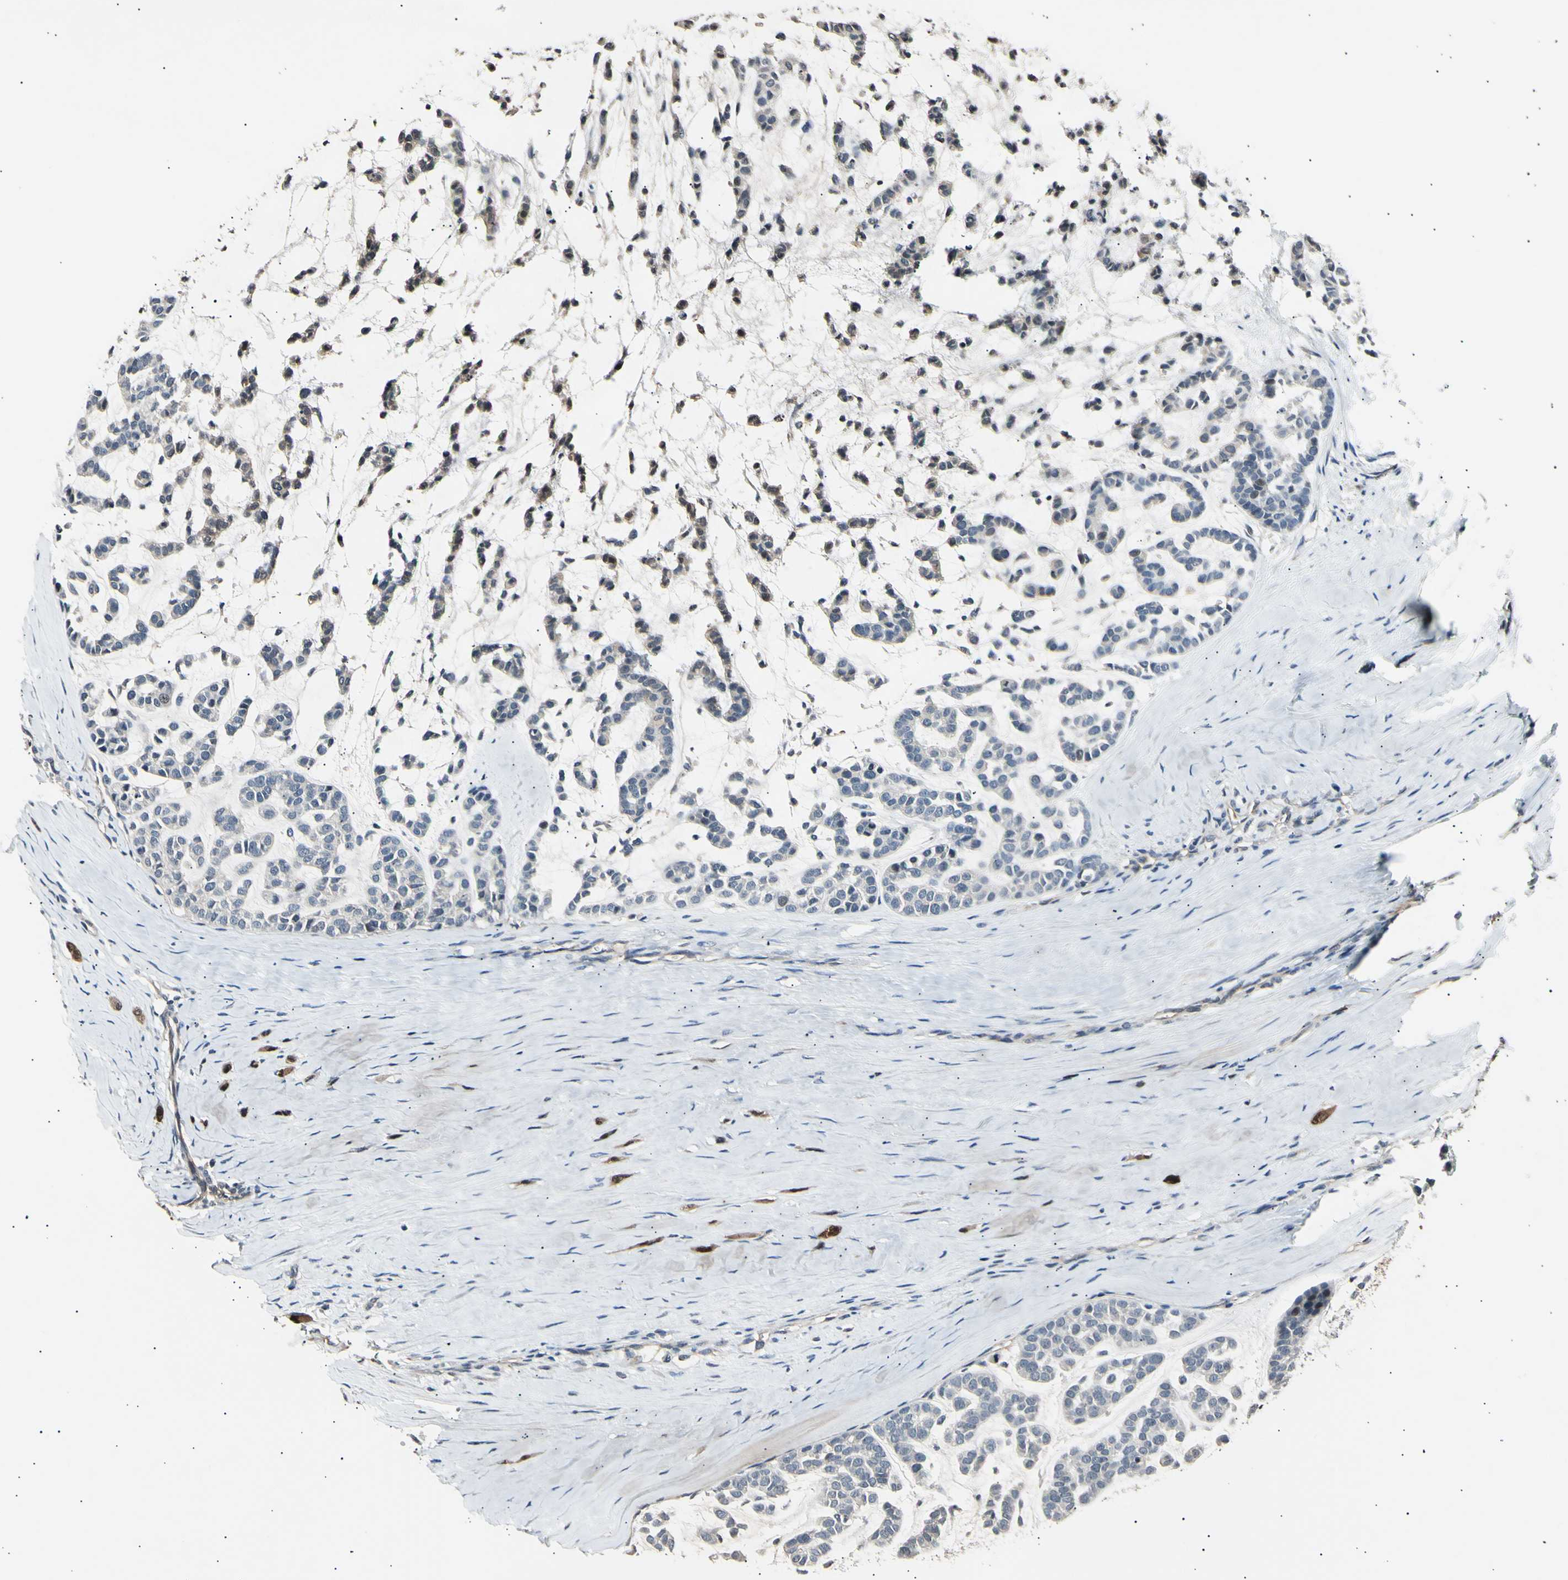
{"staining": {"intensity": "weak", "quantity": "25%-75%", "location": "cytoplasmic/membranous"}, "tissue": "head and neck cancer", "cell_type": "Tumor cells", "image_type": "cancer", "snomed": [{"axis": "morphology", "description": "Adenocarcinoma, NOS"}, {"axis": "morphology", "description": "Adenoma, NOS"}, {"axis": "topography", "description": "Head-Neck"}], "caption": "High-magnification brightfield microscopy of adenocarcinoma (head and neck) stained with DAB (brown) and counterstained with hematoxylin (blue). tumor cells exhibit weak cytoplasmic/membranous expression is seen in approximately25%-75% of cells.", "gene": "AK1", "patient": {"sex": "female", "age": 55}}